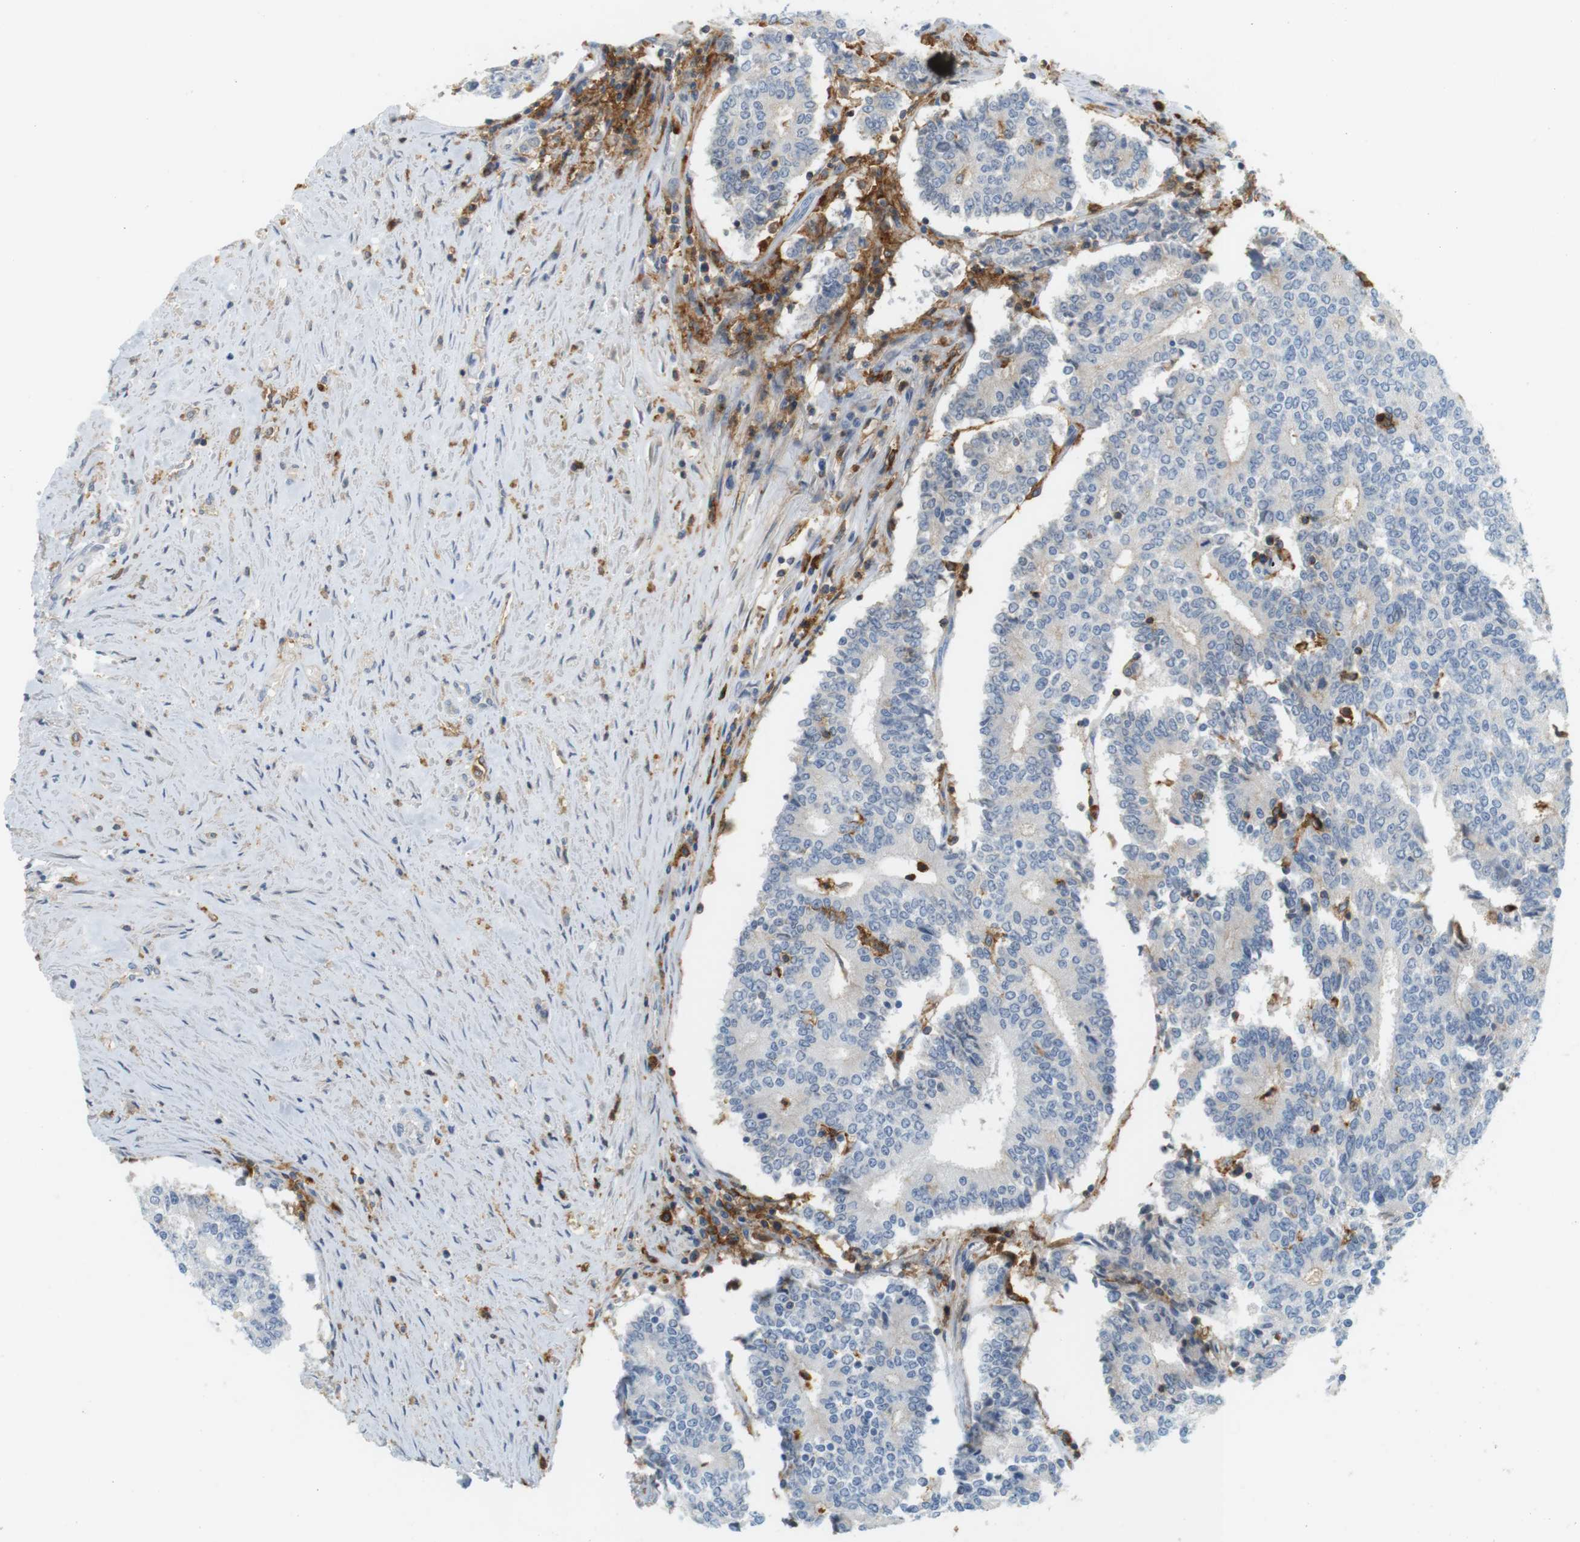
{"staining": {"intensity": "negative", "quantity": "none", "location": "none"}, "tissue": "prostate cancer", "cell_type": "Tumor cells", "image_type": "cancer", "snomed": [{"axis": "morphology", "description": "Normal tissue, NOS"}, {"axis": "morphology", "description": "Adenocarcinoma, High grade"}, {"axis": "topography", "description": "Prostate"}, {"axis": "topography", "description": "Seminal veicle"}], "caption": "An immunohistochemistry (IHC) photomicrograph of prostate cancer (high-grade adenocarcinoma) is shown. There is no staining in tumor cells of prostate cancer (high-grade adenocarcinoma).", "gene": "SIRPA", "patient": {"sex": "male", "age": 55}}